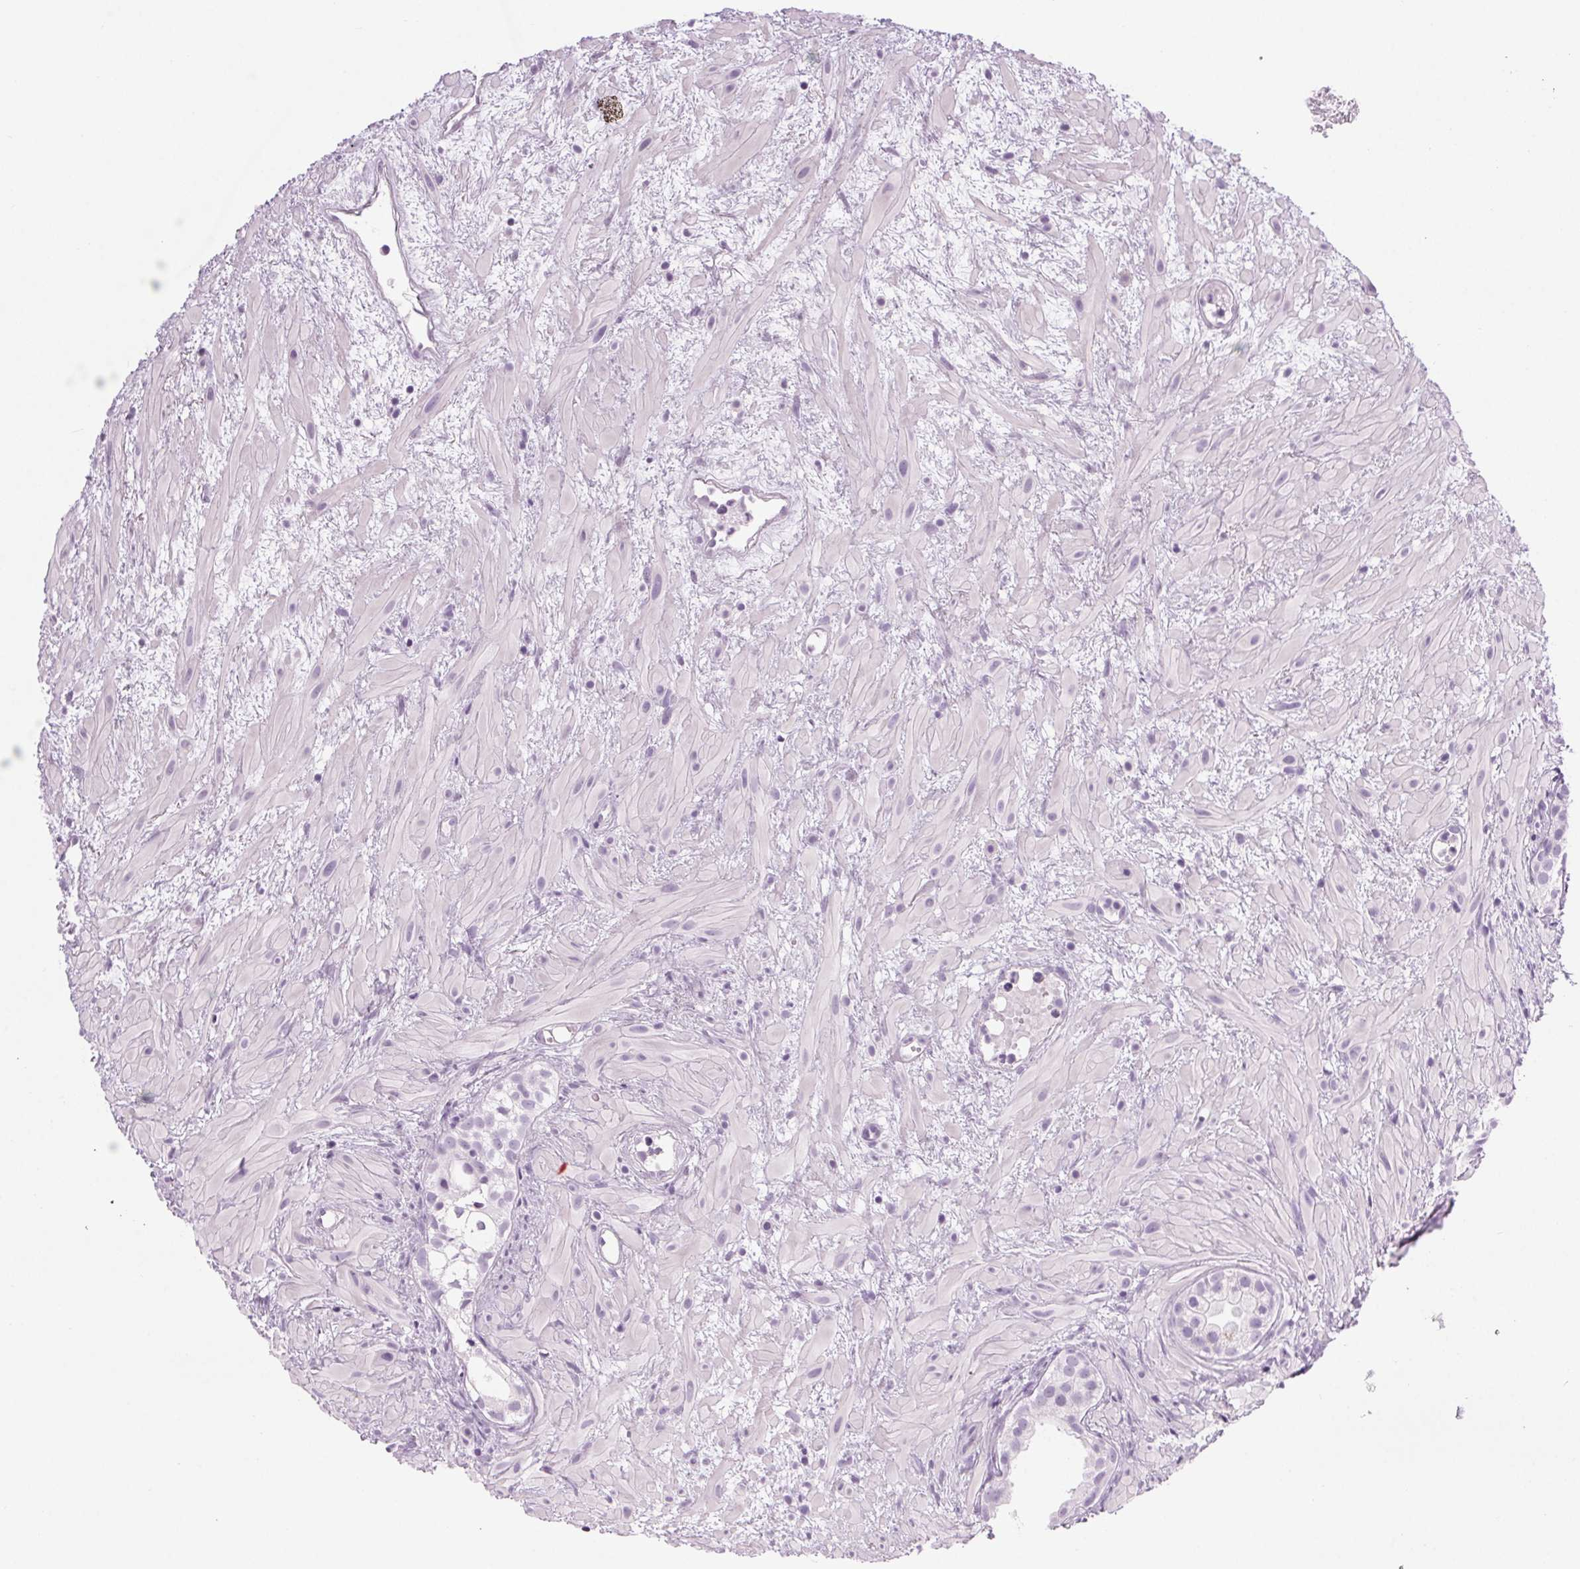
{"staining": {"intensity": "negative", "quantity": "none", "location": "none"}, "tissue": "prostate cancer", "cell_type": "Tumor cells", "image_type": "cancer", "snomed": [{"axis": "morphology", "description": "Adenocarcinoma, High grade"}, {"axis": "topography", "description": "Prostate"}], "caption": "The micrograph demonstrates no significant staining in tumor cells of prostate high-grade adenocarcinoma.", "gene": "LRP2", "patient": {"sex": "male", "age": 79}}